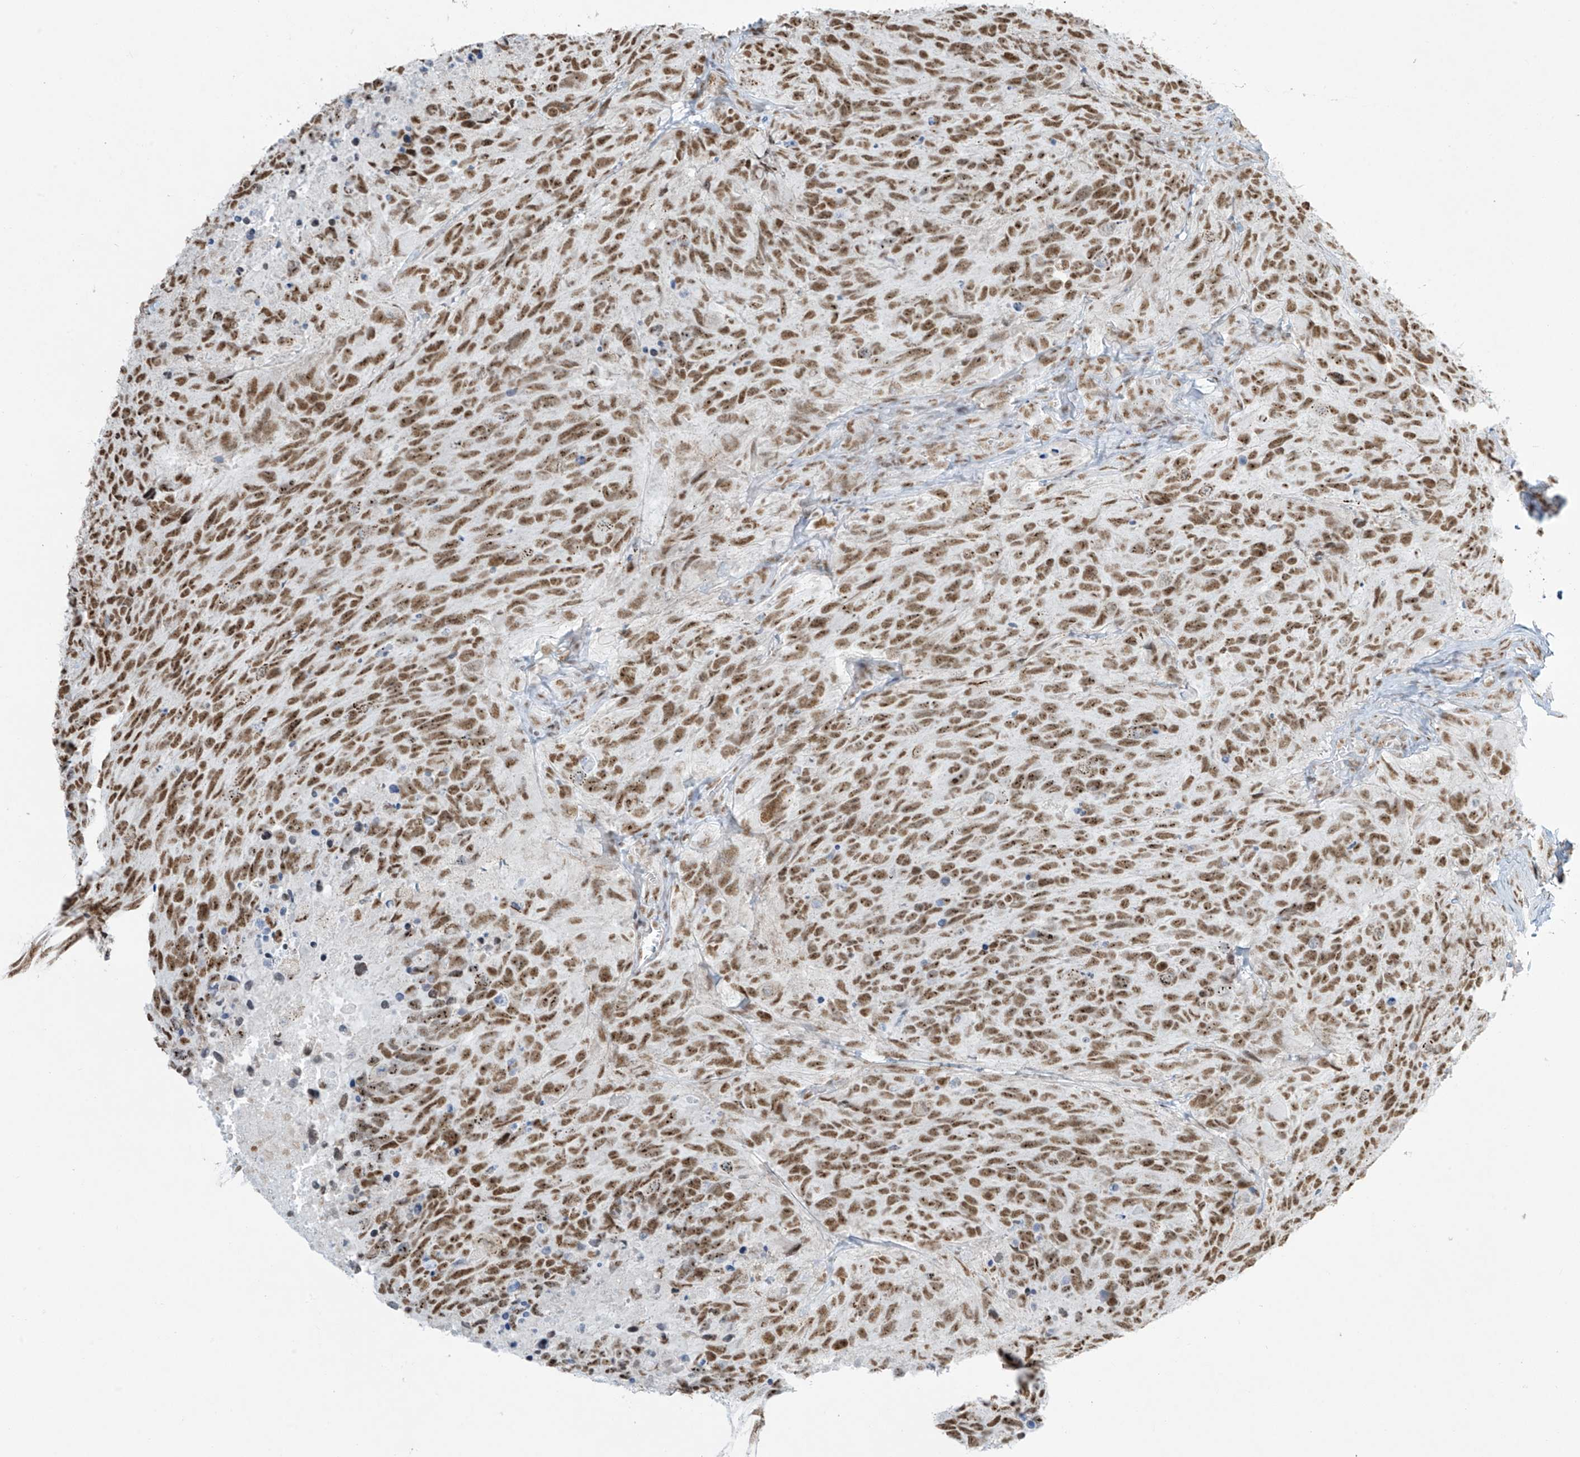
{"staining": {"intensity": "moderate", "quantity": ">75%", "location": "nuclear"}, "tissue": "glioma", "cell_type": "Tumor cells", "image_type": "cancer", "snomed": [{"axis": "morphology", "description": "Glioma, malignant, High grade"}, {"axis": "topography", "description": "Brain"}], "caption": "Protein staining of high-grade glioma (malignant) tissue demonstrates moderate nuclear positivity in about >75% of tumor cells.", "gene": "MS4A6A", "patient": {"sex": "male", "age": 69}}